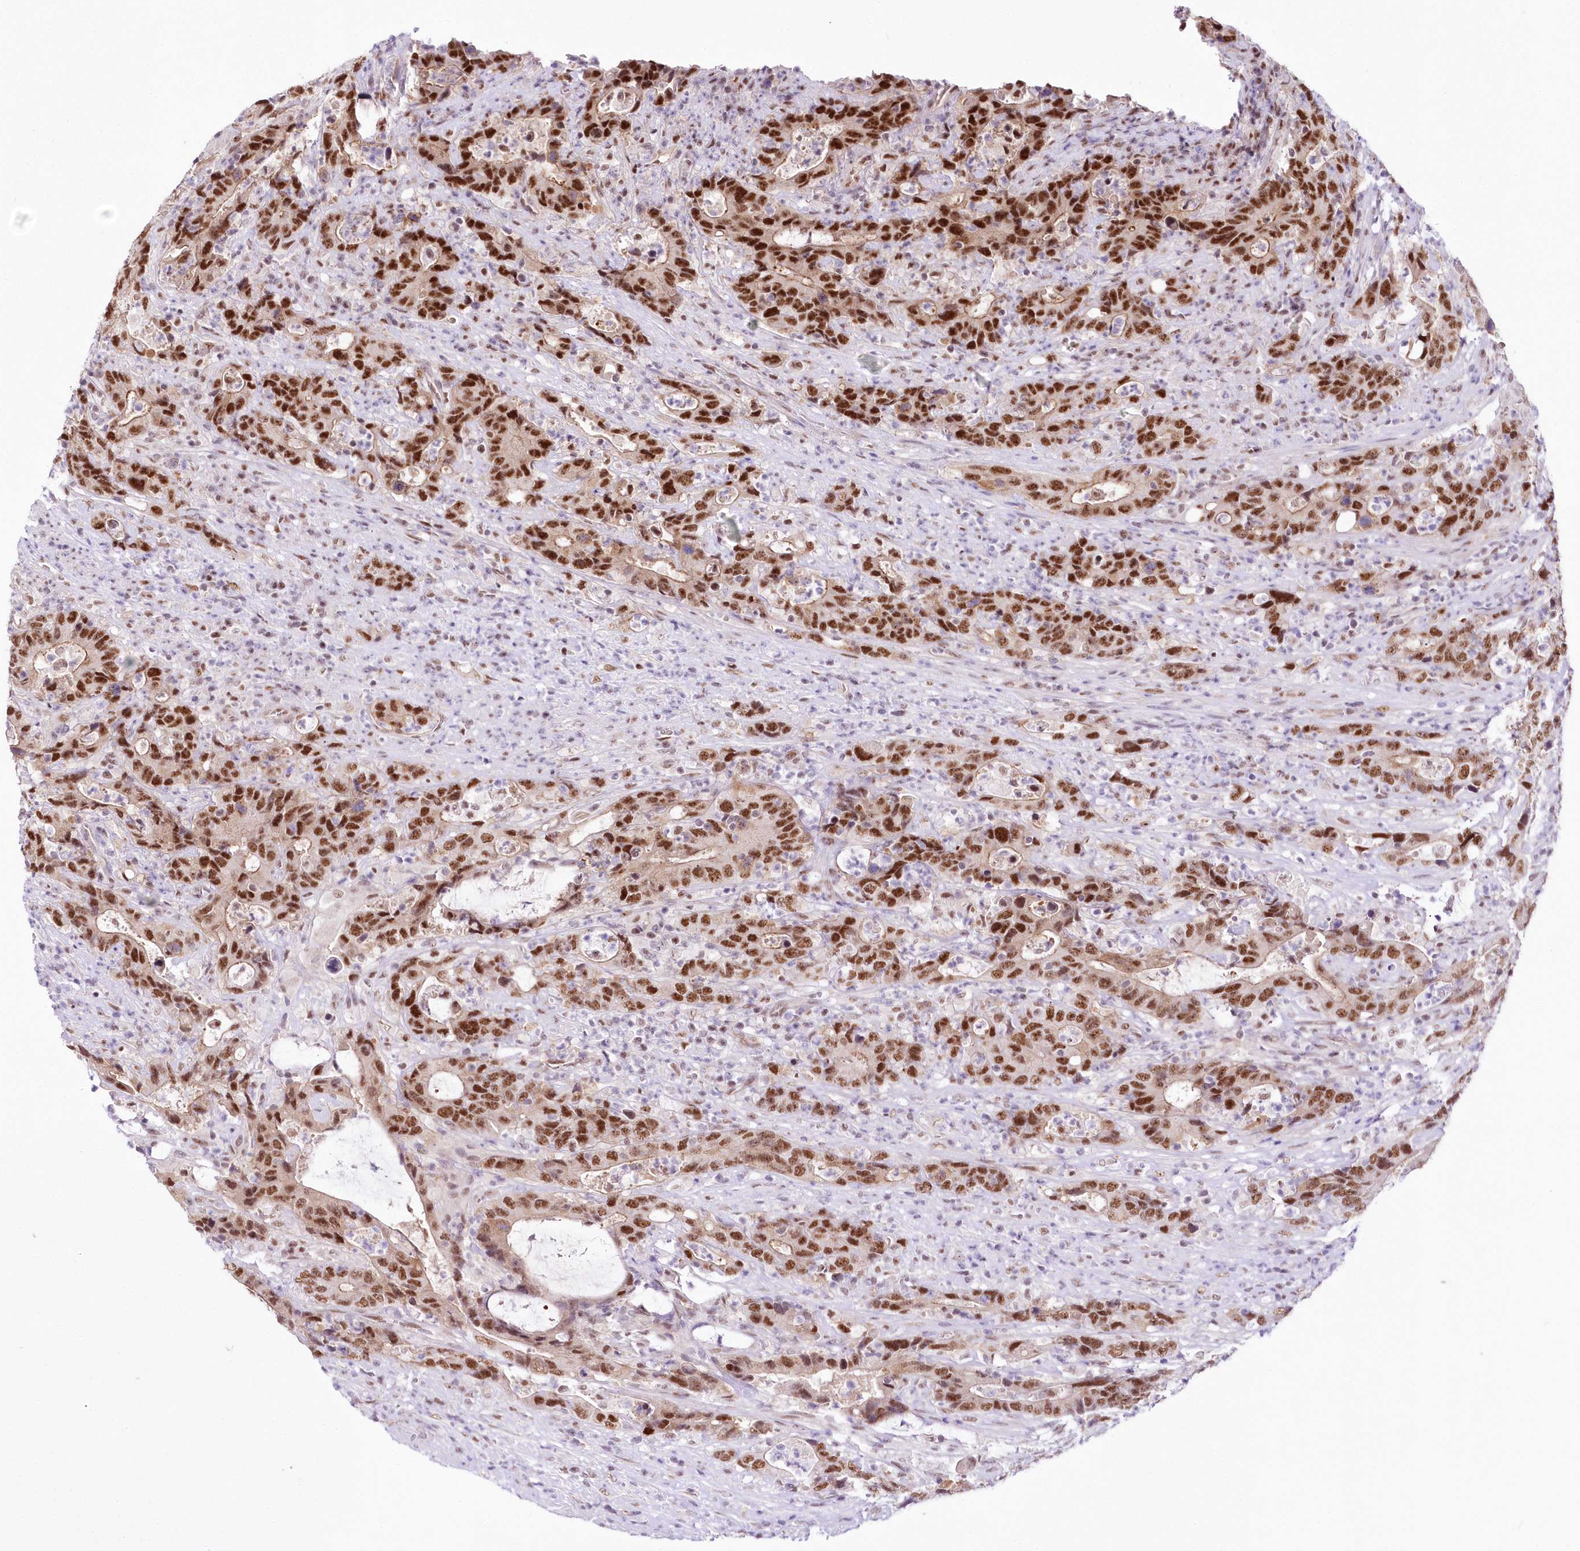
{"staining": {"intensity": "strong", "quantity": ">75%", "location": "nuclear"}, "tissue": "colorectal cancer", "cell_type": "Tumor cells", "image_type": "cancer", "snomed": [{"axis": "morphology", "description": "Adenocarcinoma, NOS"}, {"axis": "topography", "description": "Colon"}], "caption": "Human colorectal cancer stained for a protein (brown) demonstrates strong nuclear positive expression in approximately >75% of tumor cells.", "gene": "NSUN2", "patient": {"sex": "female", "age": 75}}